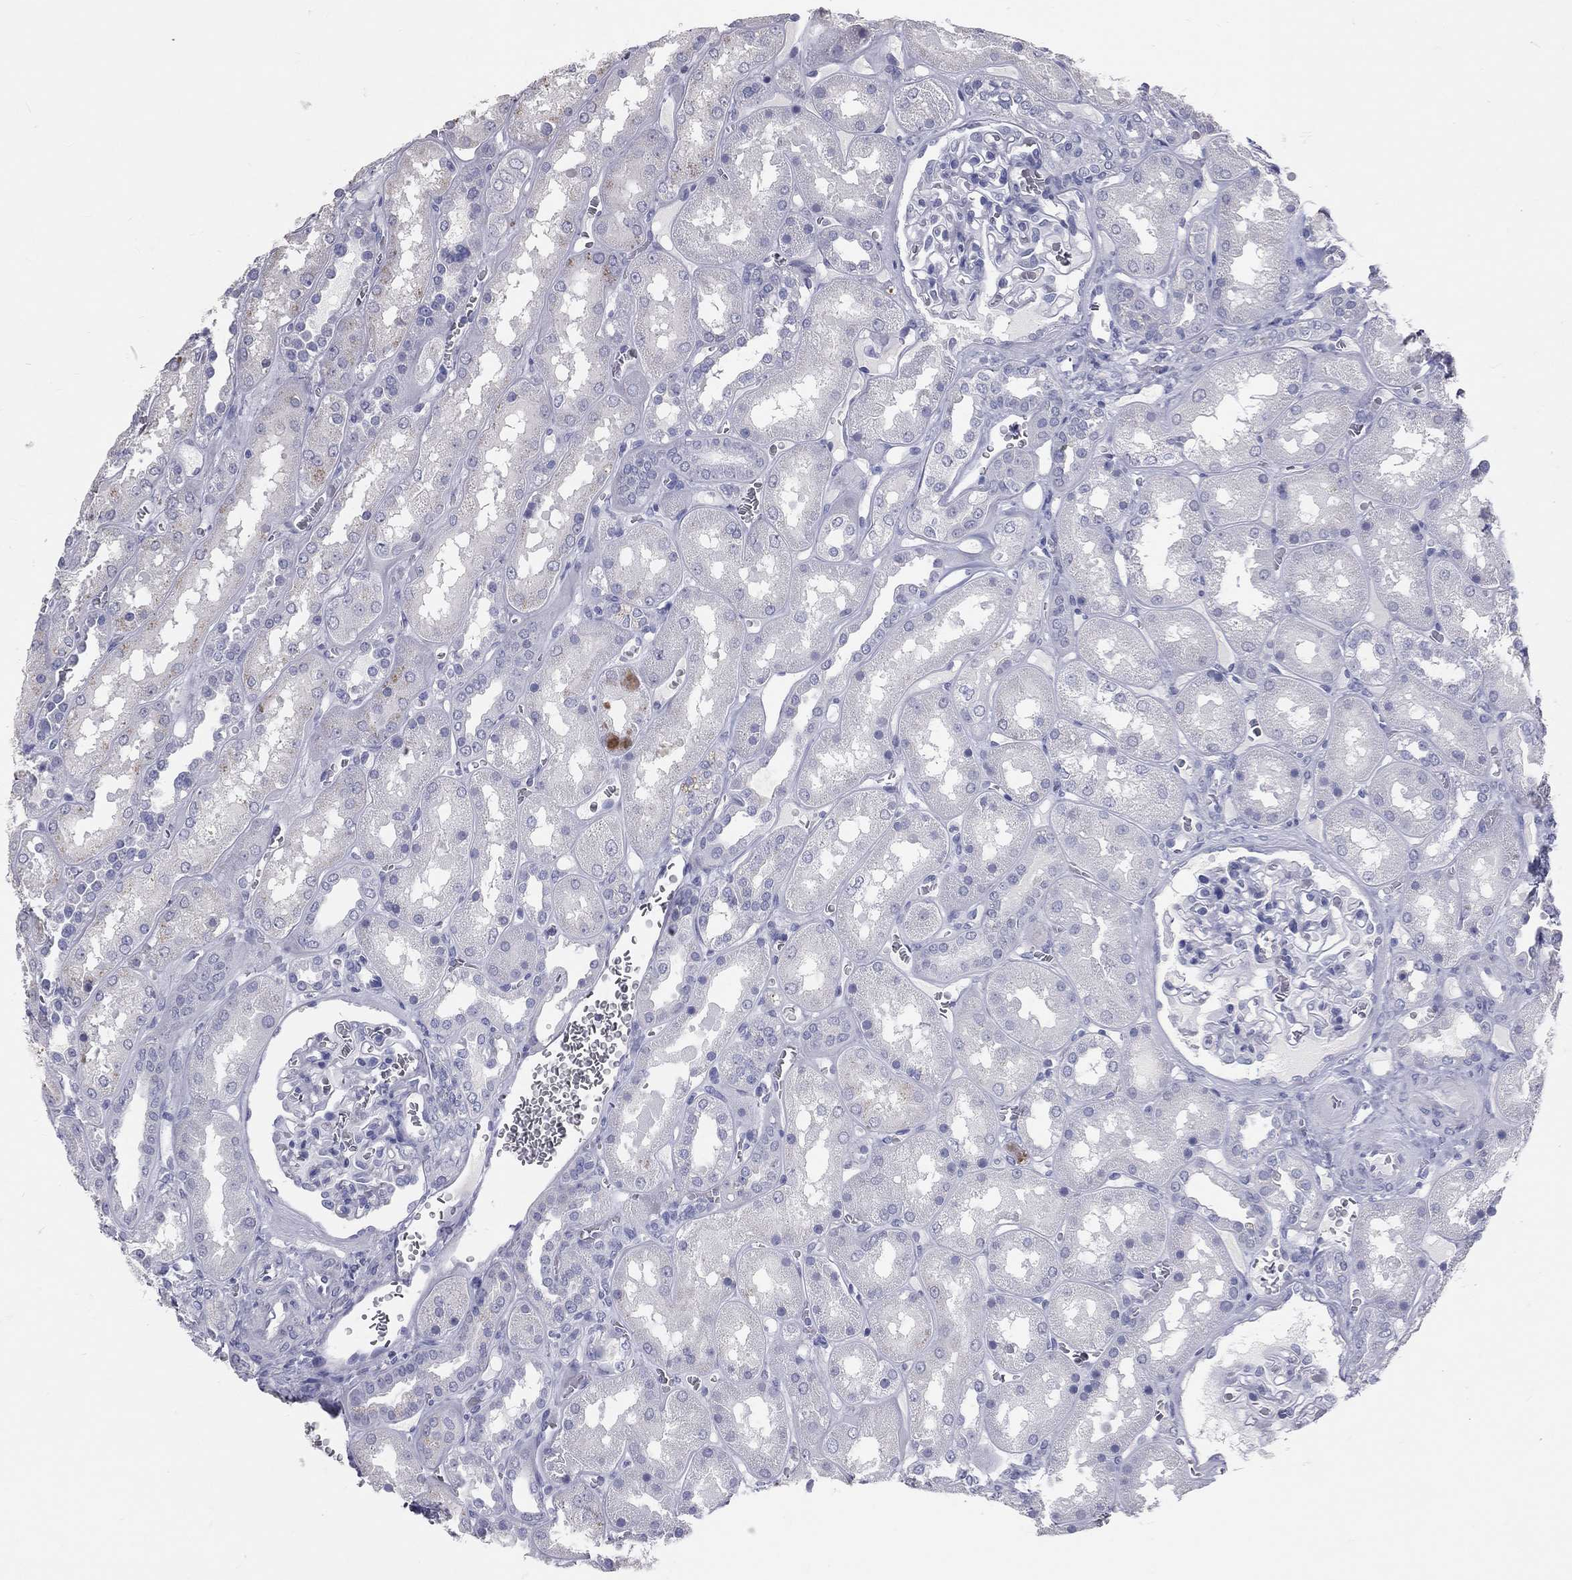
{"staining": {"intensity": "negative", "quantity": "none", "location": "none"}, "tissue": "kidney", "cell_type": "Cells in glomeruli", "image_type": "normal", "snomed": [{"axis": "morphology", "description": "Normal tissue, NOS"}, {"axis": "topography", "description": "Kidney"}], "caption": "Image shows no protein expression in cells in glomeruli of unremarkable kidney.", "gene": "TFPI2", "patient": {"sex": "male", "age": 73}}